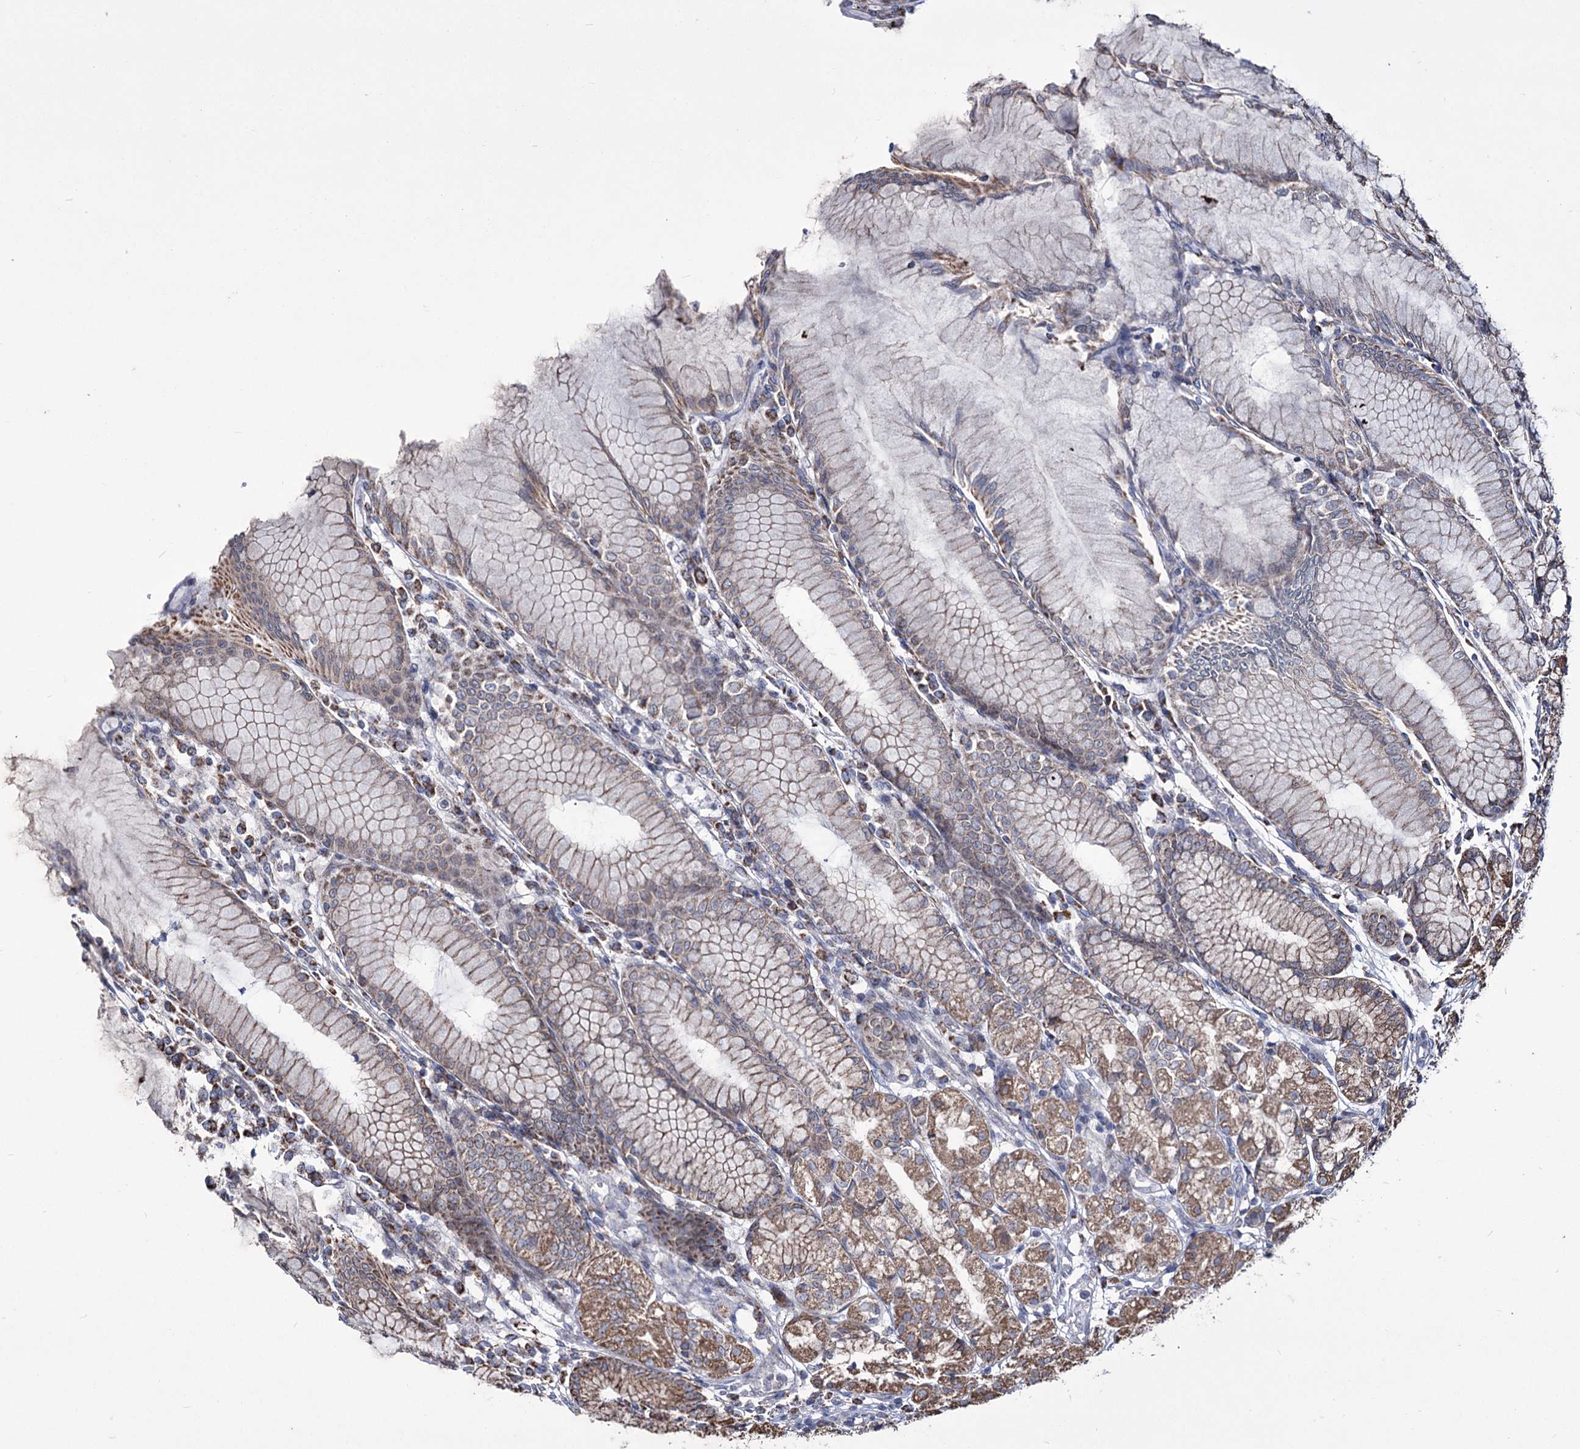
{"staining": {"intensity": "moderate", "quantity": ">75%", "location": "cytoplasmic/membranous"}, "tissue": "stomach", "cell_type": "Glandular cells", "image_type": "normal", "snomed": [{"axis": "morphology", "description": "Normal tissue, NOS"}, {"axis": "topography", "description": "Stomach"}], "caption": "Brown immunohistochemical staining in unremarkable stomach reveals moderate cytoplasmic/membranous positivity in approximately >75% of glandular cells.", "gene": "CREB3L4", "patient": {"sex": "female", "age": 57}}